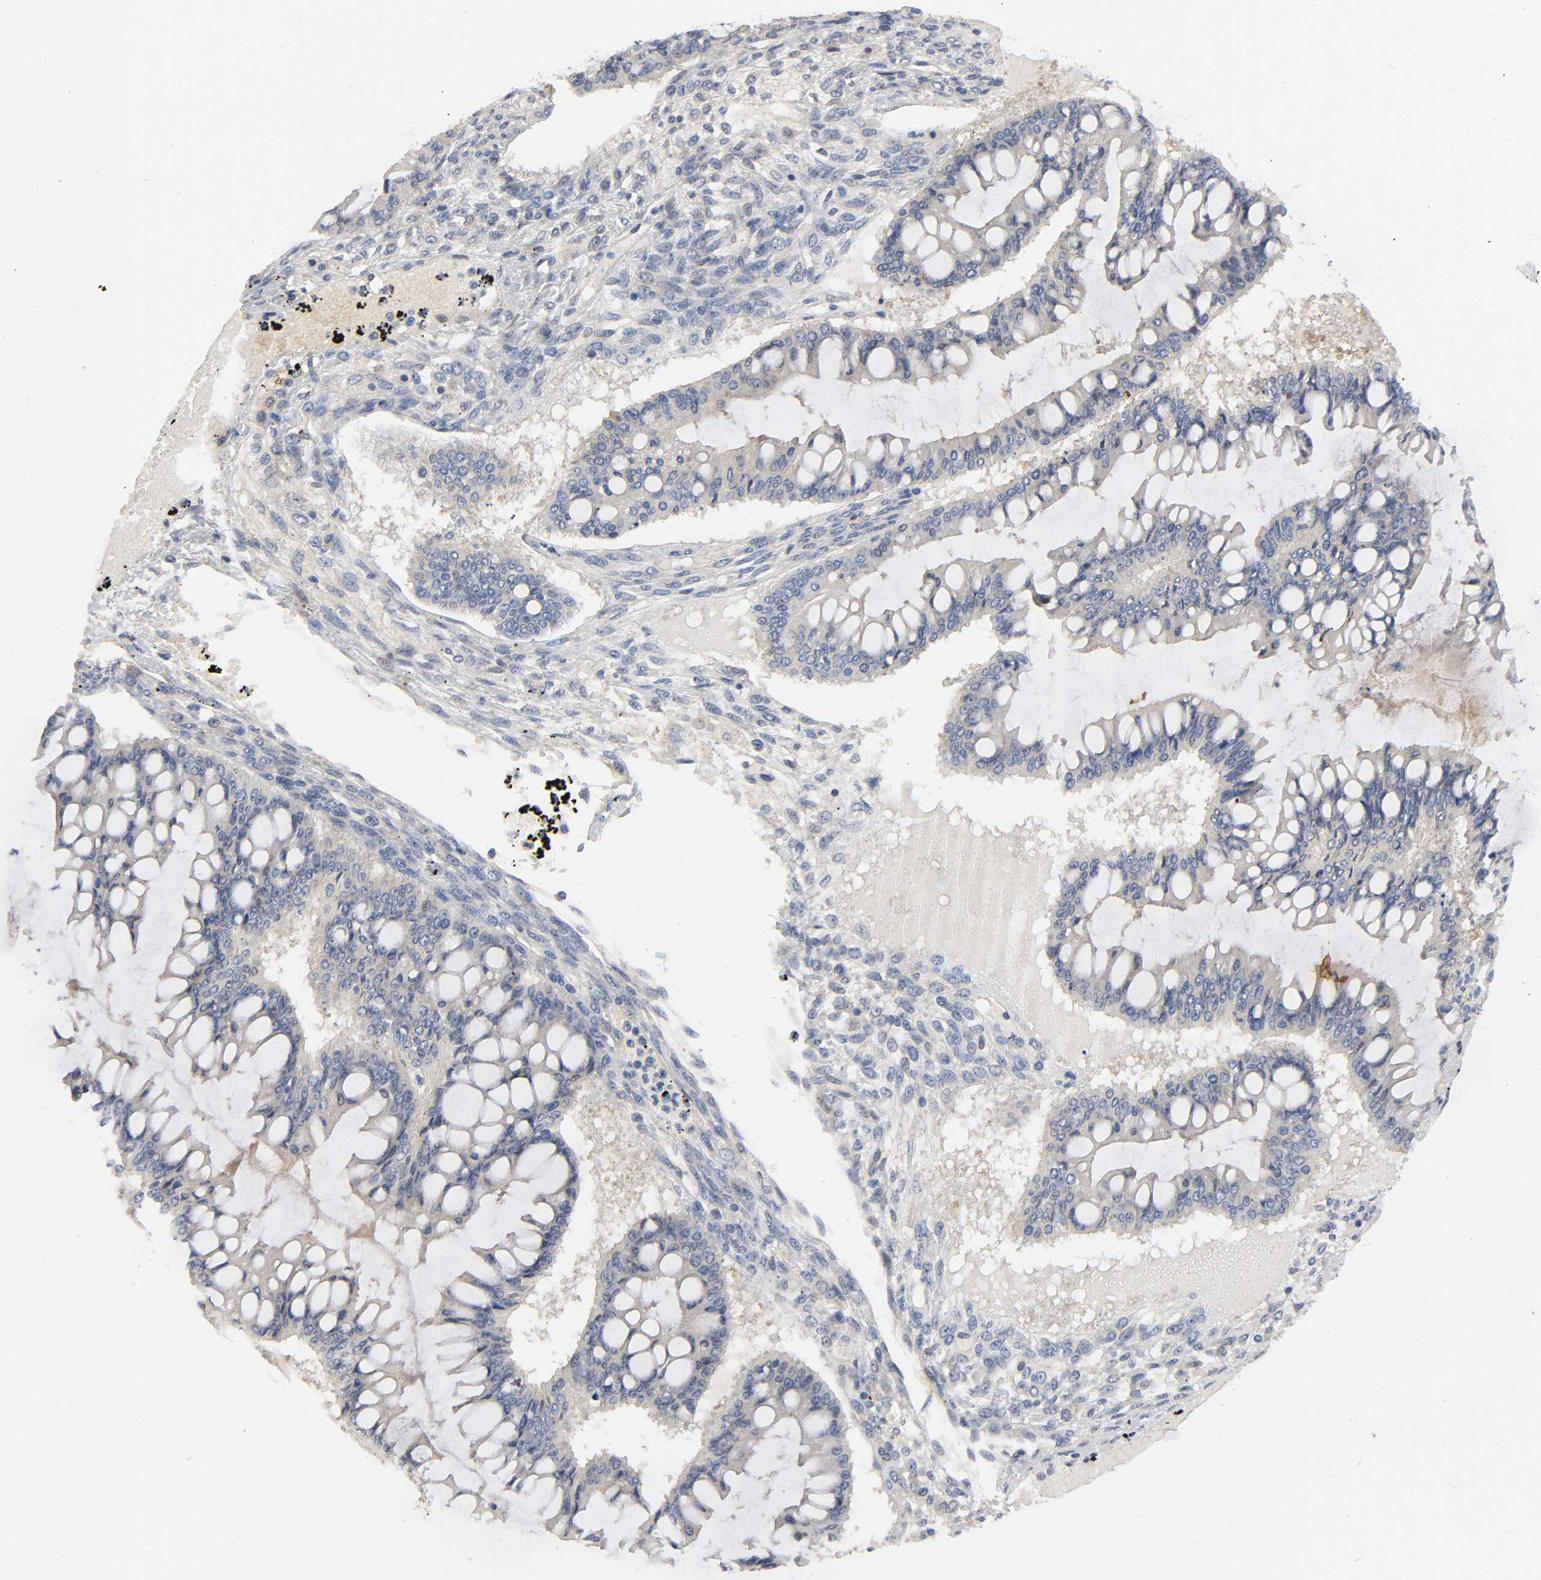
{"staining": {"intensity": "weak", "quantity": ">75%", "location": "cytoplasmic/membranous"}, "tissue": "ovarian cancer", "cell_type": "Tumor cells", "image_type": "cancer", "snomed": [{"axis": "morphology", "description": "Cystadenocarcinoma, mucinous, NOS"}, {"axis": "topography", "description": "Ovary"}], "caption": "Immunohistochemical staining of human mucinous cystadenocarcinoma (ovarian) shows weak cytoplasmic/membranous protein positivity in approximately >75% of tumor cells. The protein of interest is stained brown, and the nuclei are stained in blue (DAB (3,3'-diaminobenzidine) IHC with brightfield microscopy, high magnification).", "gene": "HDAC6", "patient": {"sex": "female", "age": 73}}